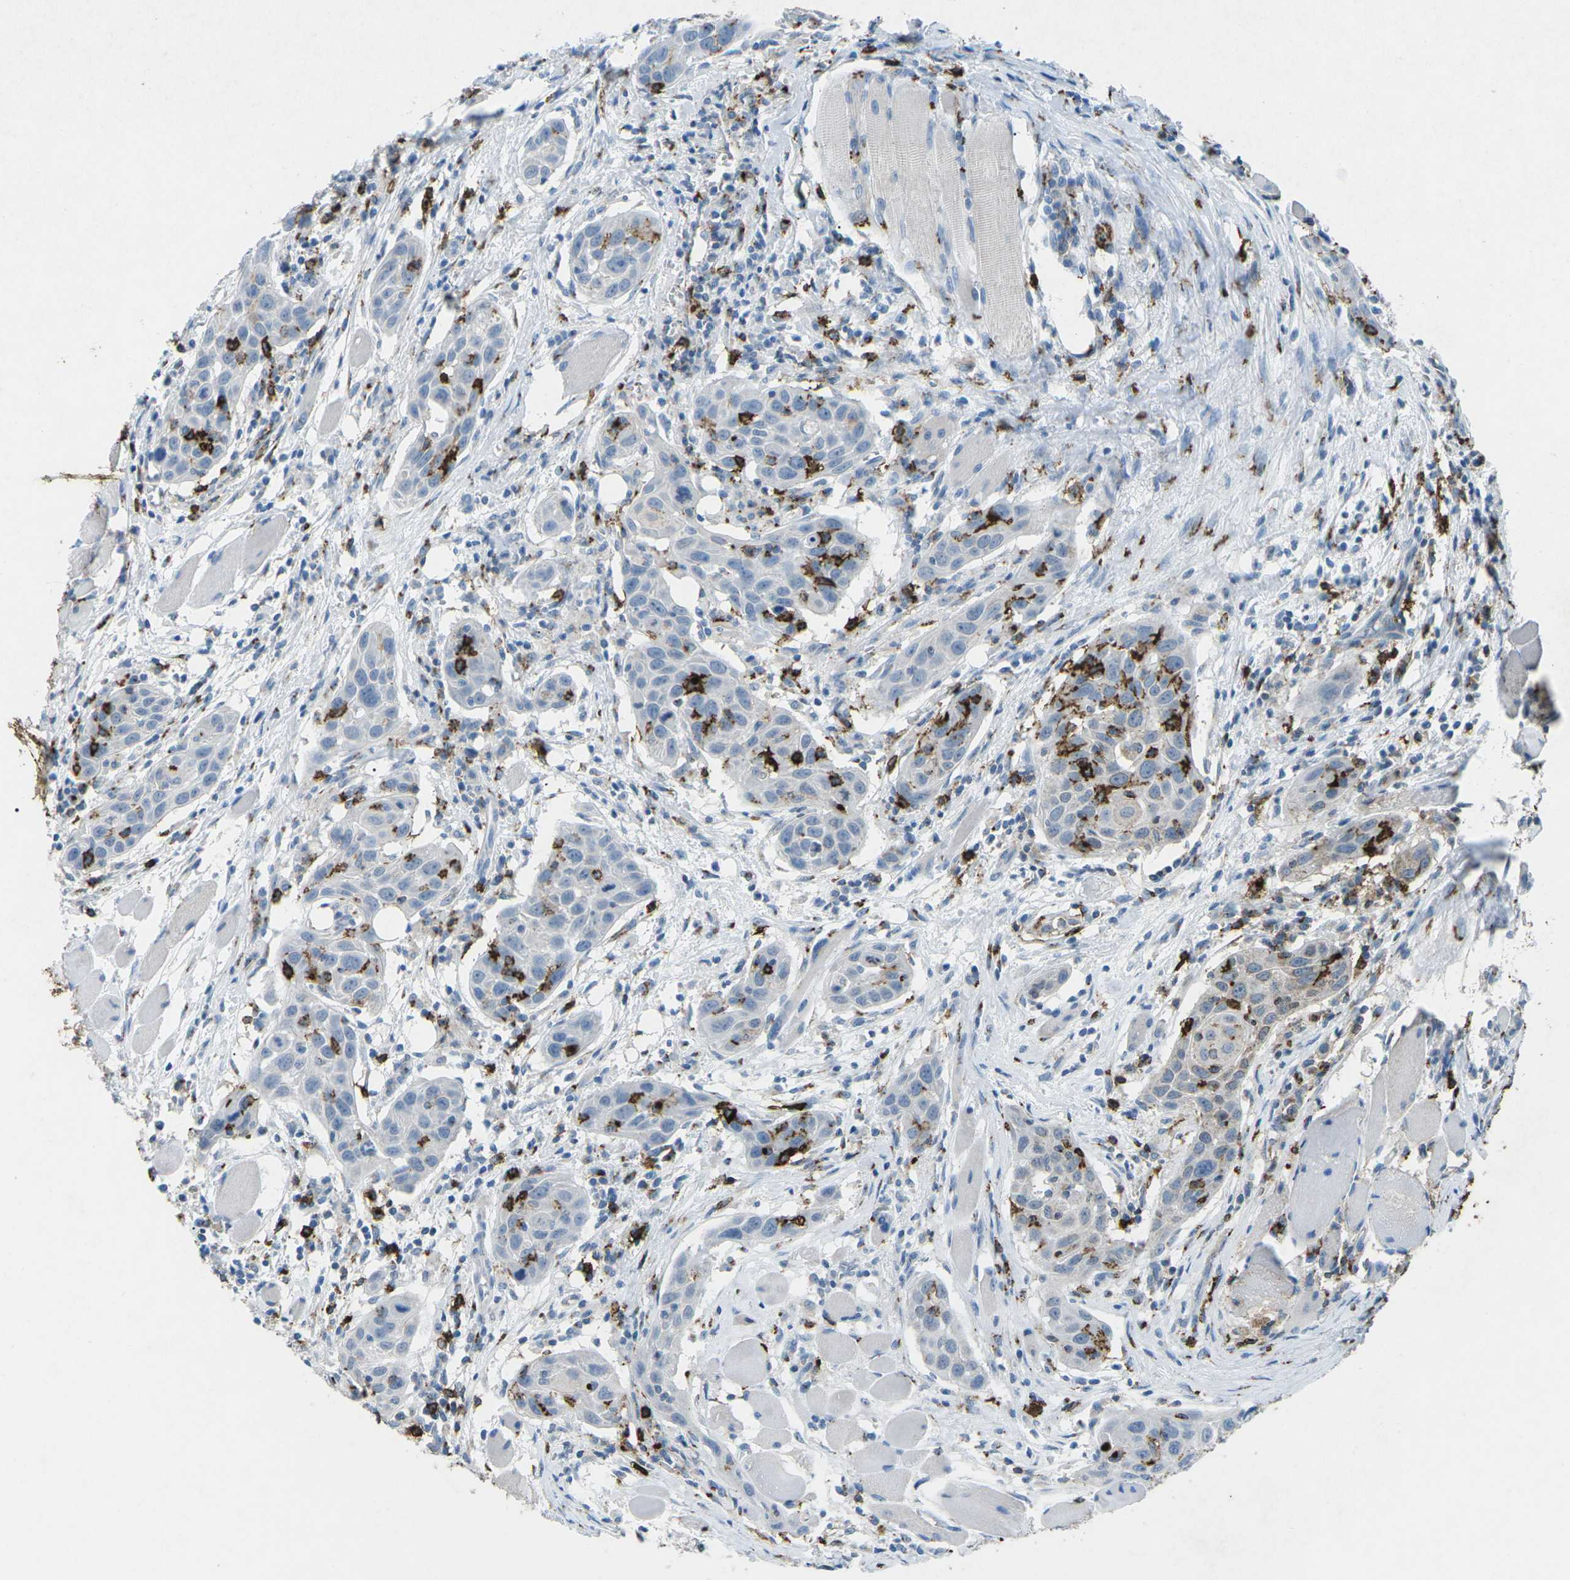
{"staining": {"intensity": "negative", "quantity": "none", "location": "none"}, "tissue": "head and neck cancer", "cell_type": "Tumor cells", "image_type": "cancer", "snomed": [{"axis": "morphology", "description": "Squamous cell carcinoma, NOS"}, {"axis": "topography", "description": "Oral tissue"}, {"axis": "topography", "description": "Head-Neck"}], "caption": "Head and neck cancer was stained to show a protein in brown. There is no significant expression in tumor cells.", "gene": "CTAGE1", "patient": {"sex": "female", "age": 50}}